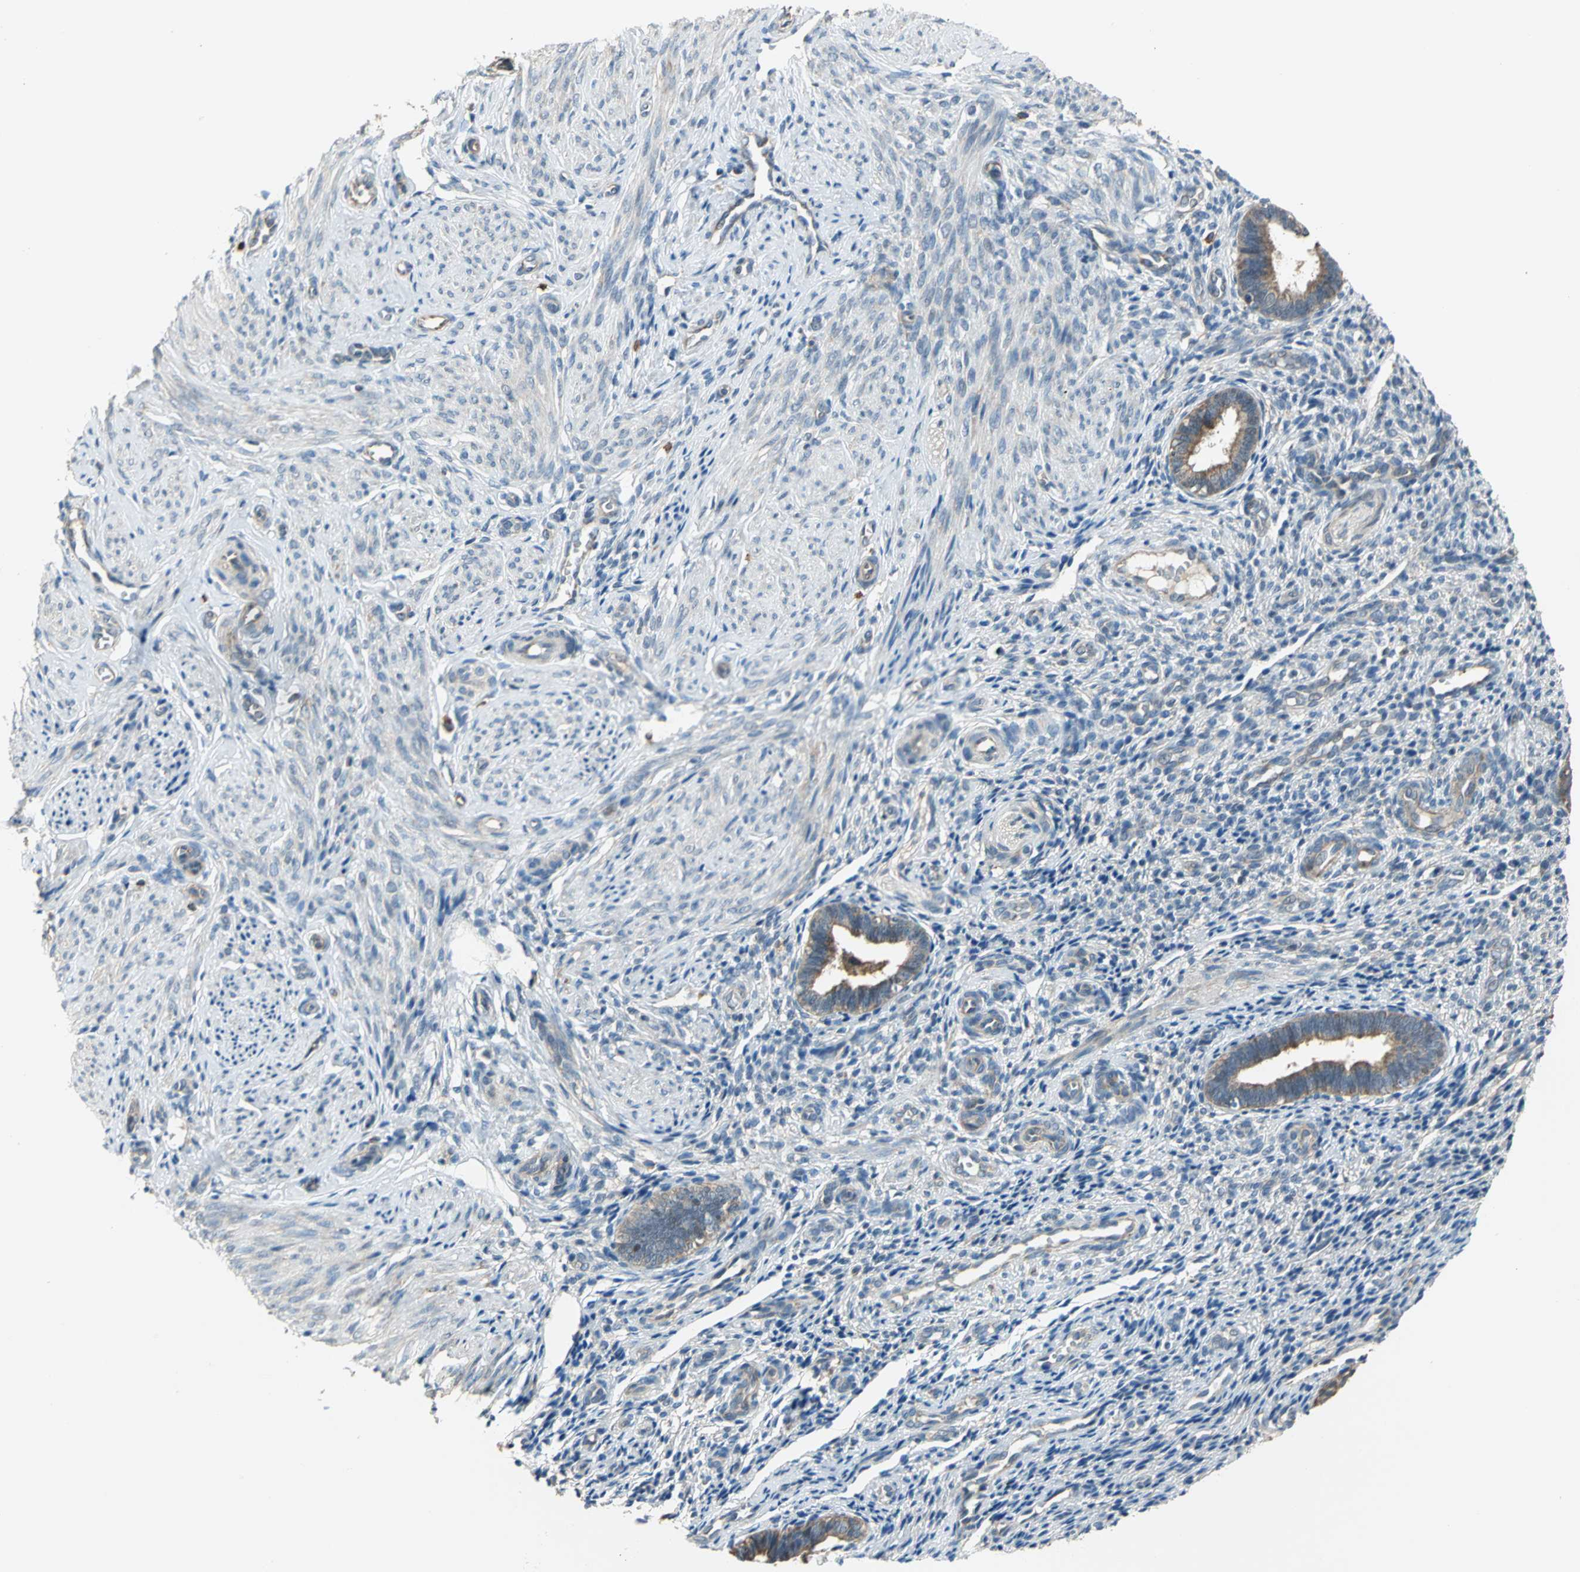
{"staining": {"intensity": "negative", "quantity": "none", "location": "none"}, "tissue": "endometrium", "cell_type": "Cells in endometrial stroma", "image_type": "normal", "snomed": [{"axis": "morphology", "description": "Normal tissue, NOS"}, {"axis": "topography", "description": "Endometrium"}], "caption": "Immunohistochemistry micrograph of benign endometrium stained for a protein (brown), which demonstrates no staining in cells in endometrial stroma.", "gene": "TRAK1", "patient": {"sex": "female", "age": 27}}